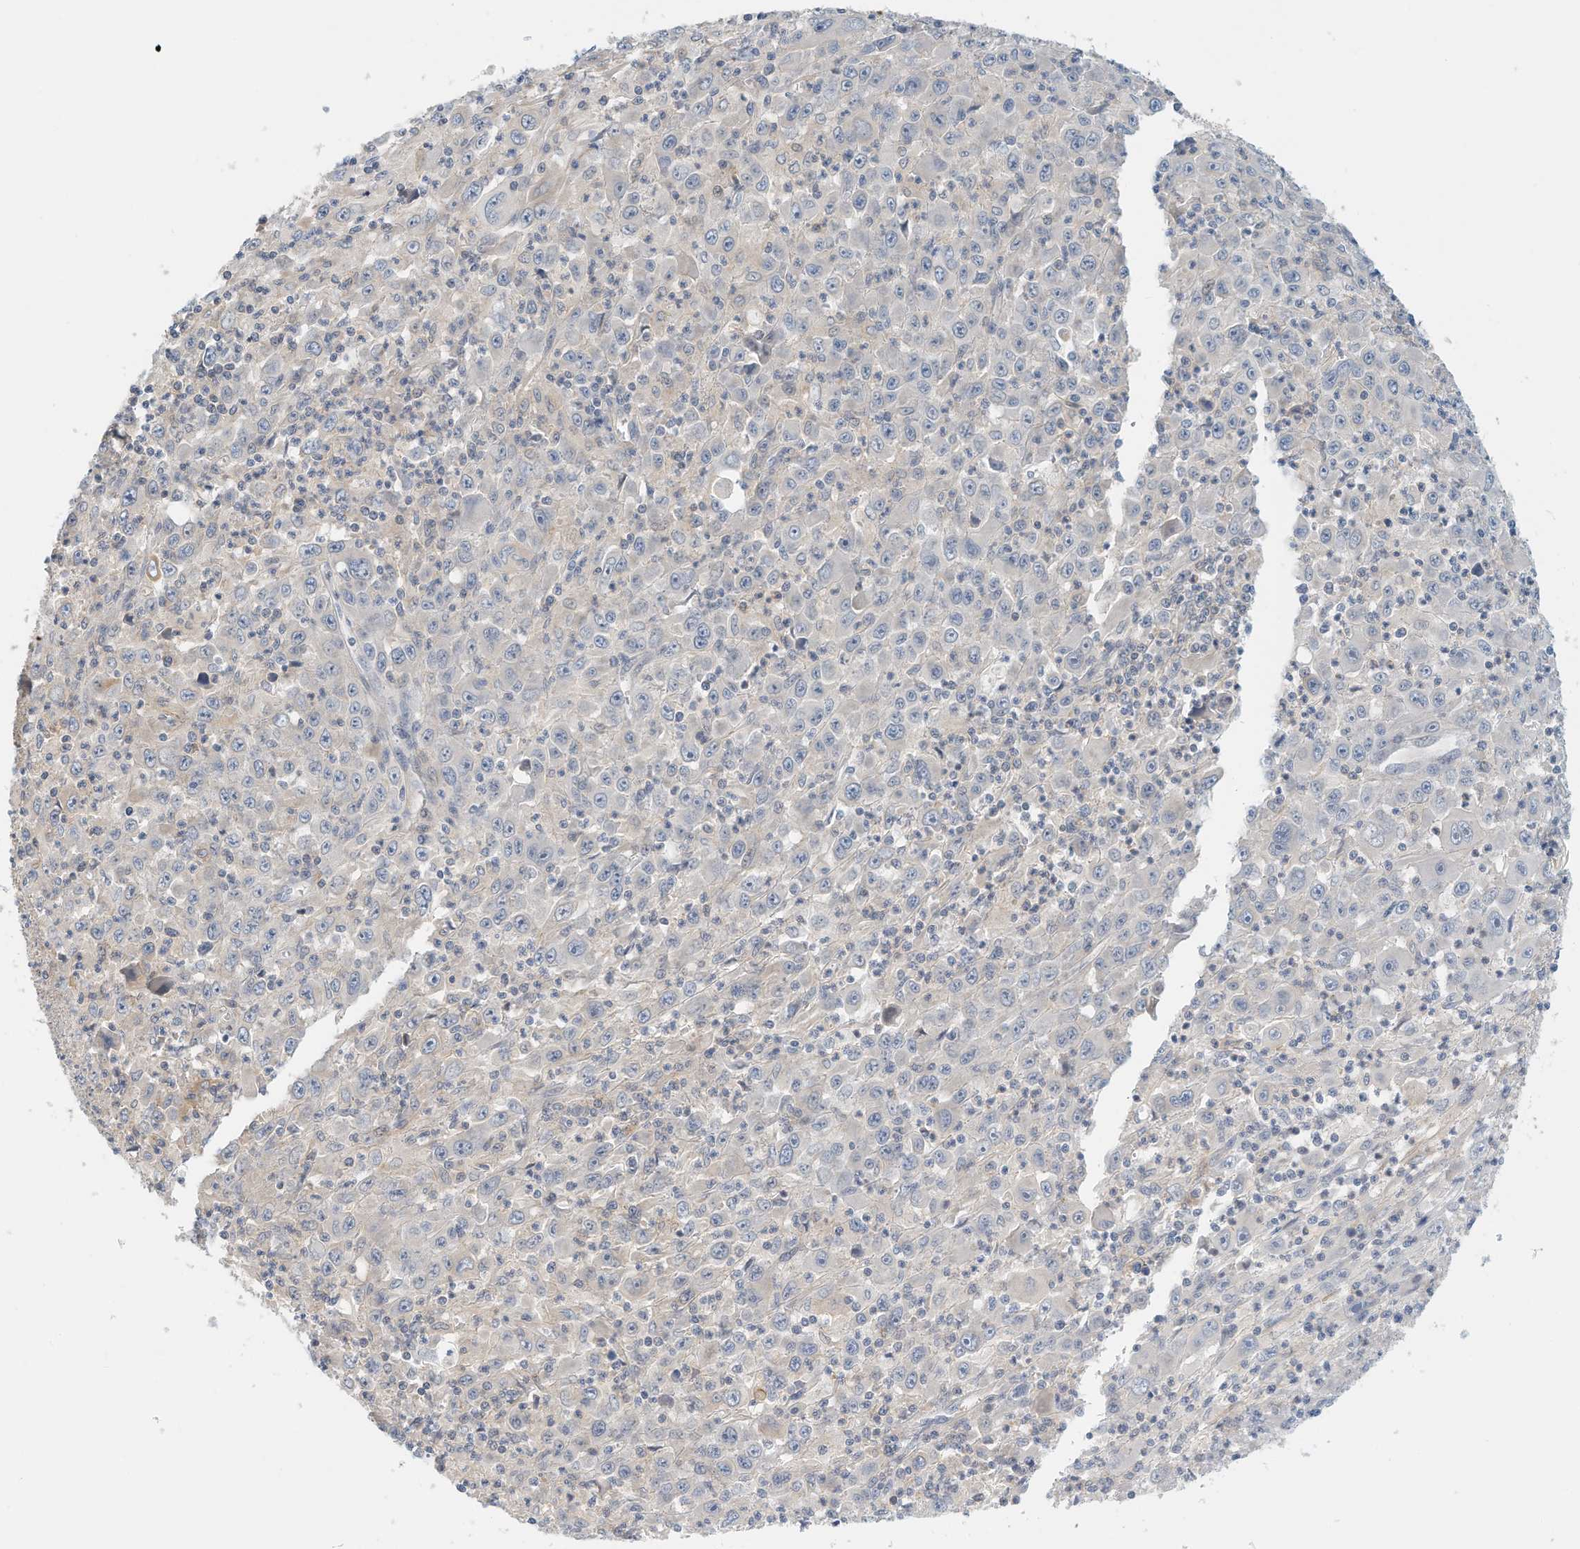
{"staining": {"intensity": "moderate", "quantity": "<25%", "location": "cytoplasmic/membranous"}, "tissue": "melanoma", "cell_type": "Tumor cells", "image_type": "cancer", "snomed": [{"axis": "morphology", "description": "Malignant melanoma, Metastatic site"}, {"axis": "topography", "description": "Skin"}], "caption": "Immunohistochemical staining of melanoma demonstrates moderate cytoplasmic/membranous protein expression in about <25% of tumor cells.", "gene": "MICAL1", "patient": {"sex": "female", "age": 56}}